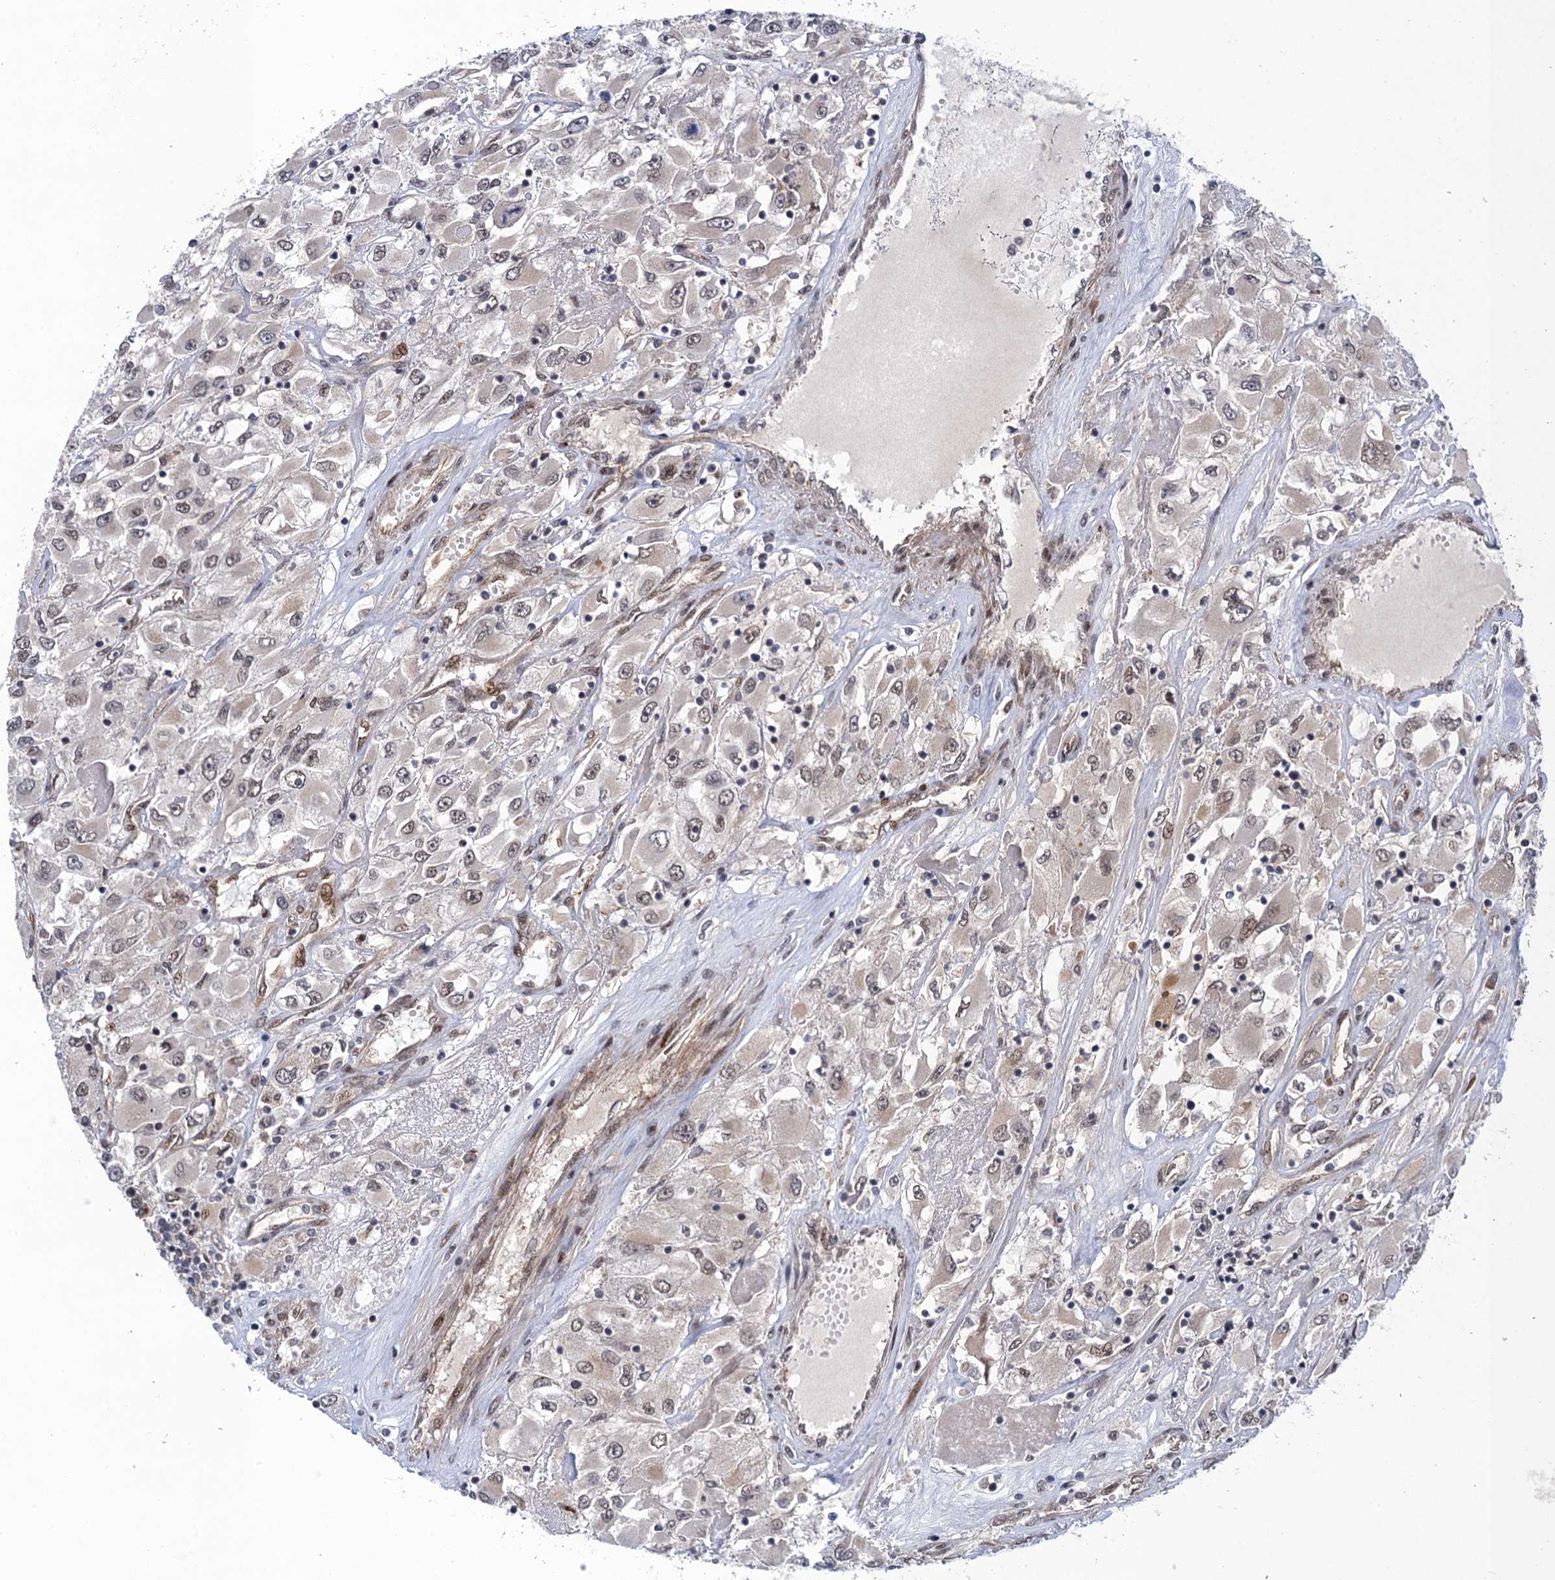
{"staining": {"intensity": "moderate", "quantity": "<25%", "location": "nuclear"}, "tissue": "renal cancer", "cell_type": "Tumor cells", "image_type": "cancer", "snomed": [{"axis": "morphology", "description": "Adenocarcinoma, NOS"}, {"axis": "topography", "description": "Kidney"}], "caption": "This histopathology image reveals IHC staining of human adenocarcinoma (renal), with low moderate nuclear expression in about <25% of tumor cells.", "gene": "NEK8", "patient": {"sex": "female", "age": 52}}